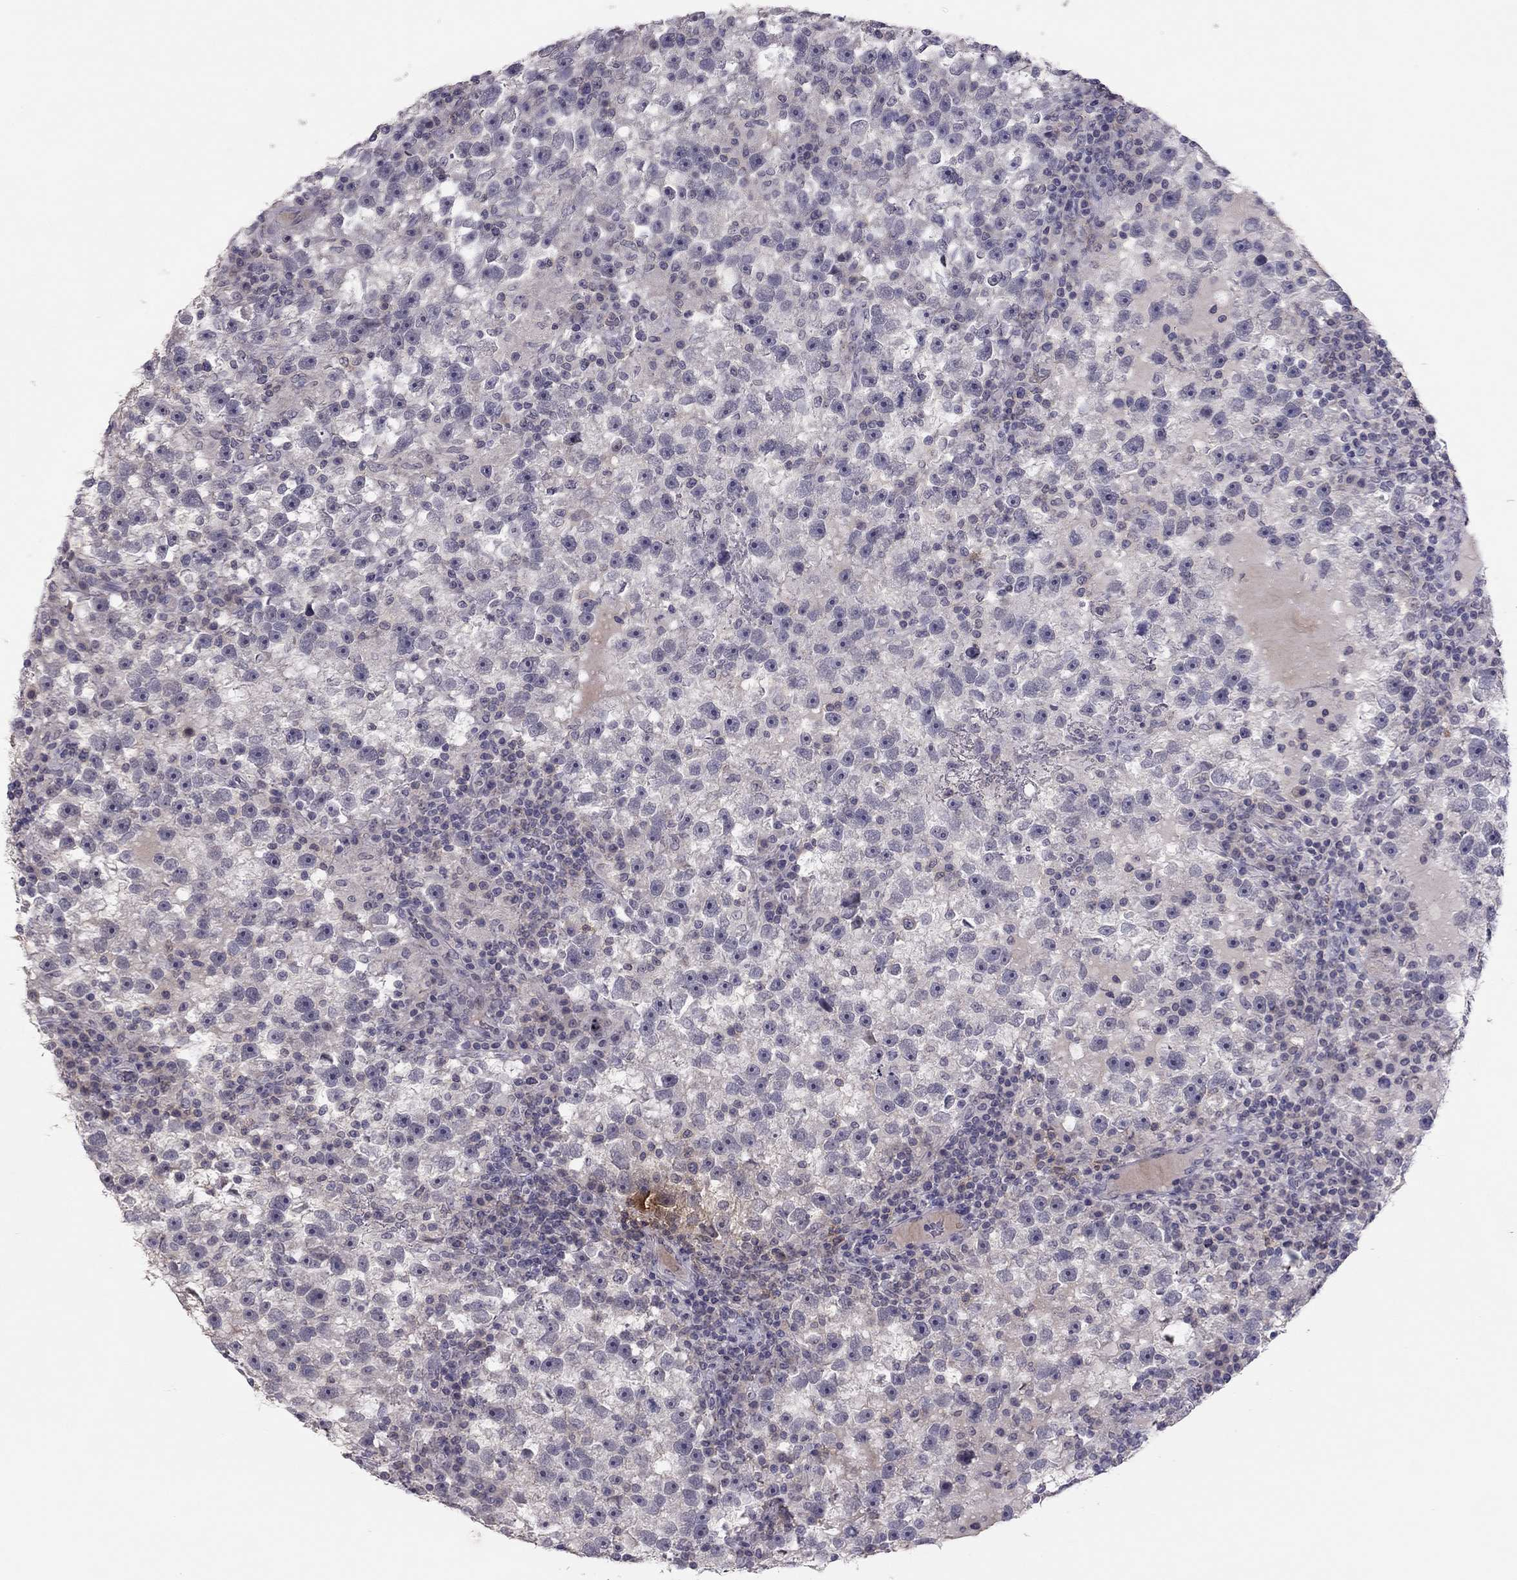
{"staining": {"intensity": "negative", "quantity": "none", "location": "none"}, "tissue": "testis cancer", "cell_type": "Tumor cells", "image_type": "cancer", "snomed": [{"axis": "morphology", "description": "Seminoma, NOS"}, {"axis": "topography", "description": "Testis"}], "caption": "This is an immunohistochemistry (IHC) image of human testis cancer. There is no staining in tumor cells.", "gene": "ADORA2A", "patient": {"sex": "male", "age": 47}}